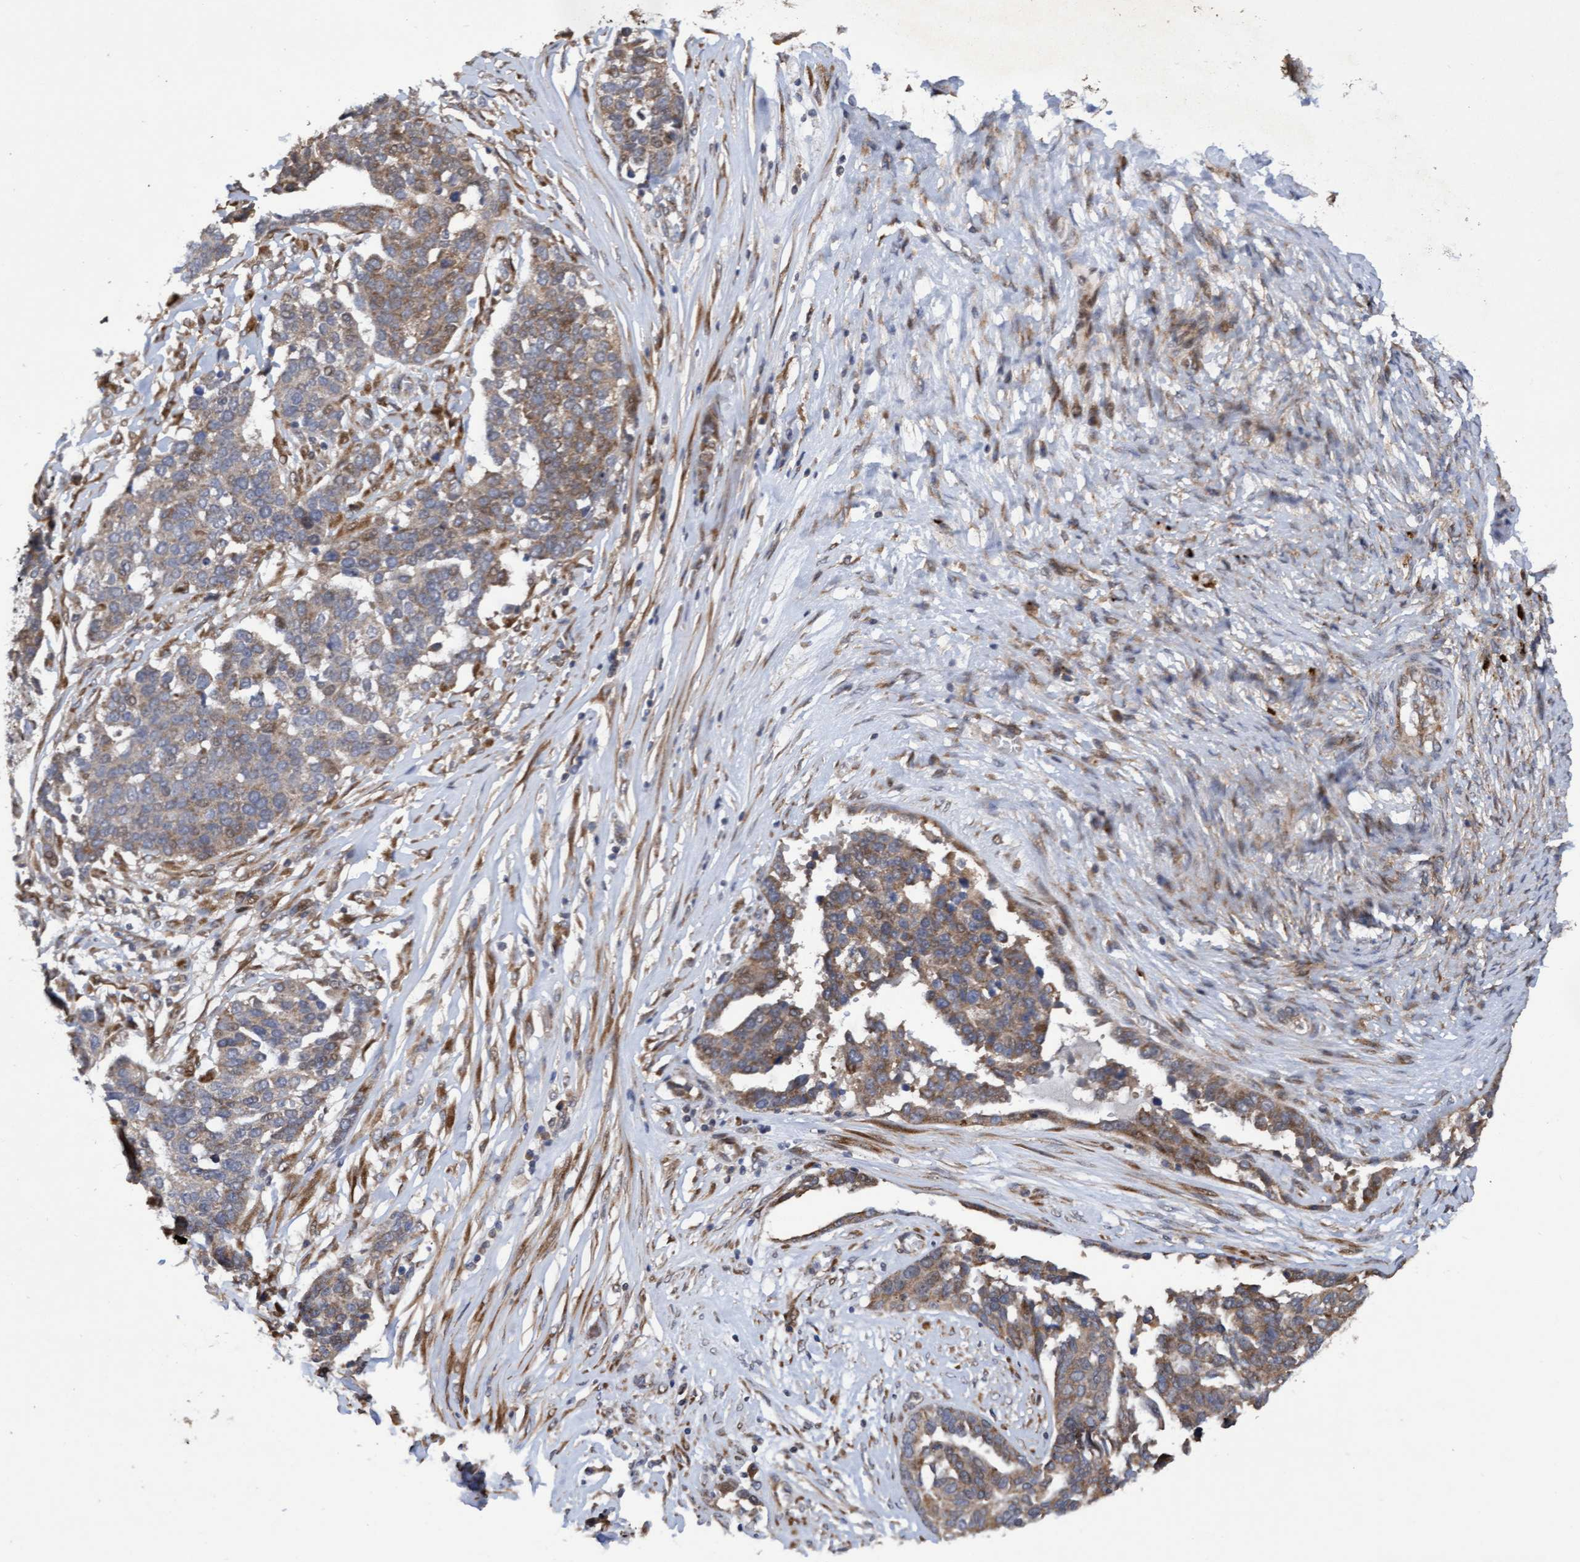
{"staining": {"intensity": "moderate", "quantity": ">75%", "location": "cytoplasmic/membranous"}, "tissue": "ovarian cancer", "cell_type": "Tumor cells", "image_type": "cancer", "snomed": [{"axis": "morphology", "description": "Cystadenocarcinoma, serous, NOS"}, {"axis": "topography", "description": "Ovary"}], "caption": "DAB immunohistochemical staining of serous cystadenocarcinoma (ovarian) demonstrates moderate cytoplasmic/membranous protein staining in approximately >75% of tumor cells. (DAB = brown stain, brightfield microscopy at high magnification).", "gene": "ELP5", "patient": {"sex": "female", "age": 44}}